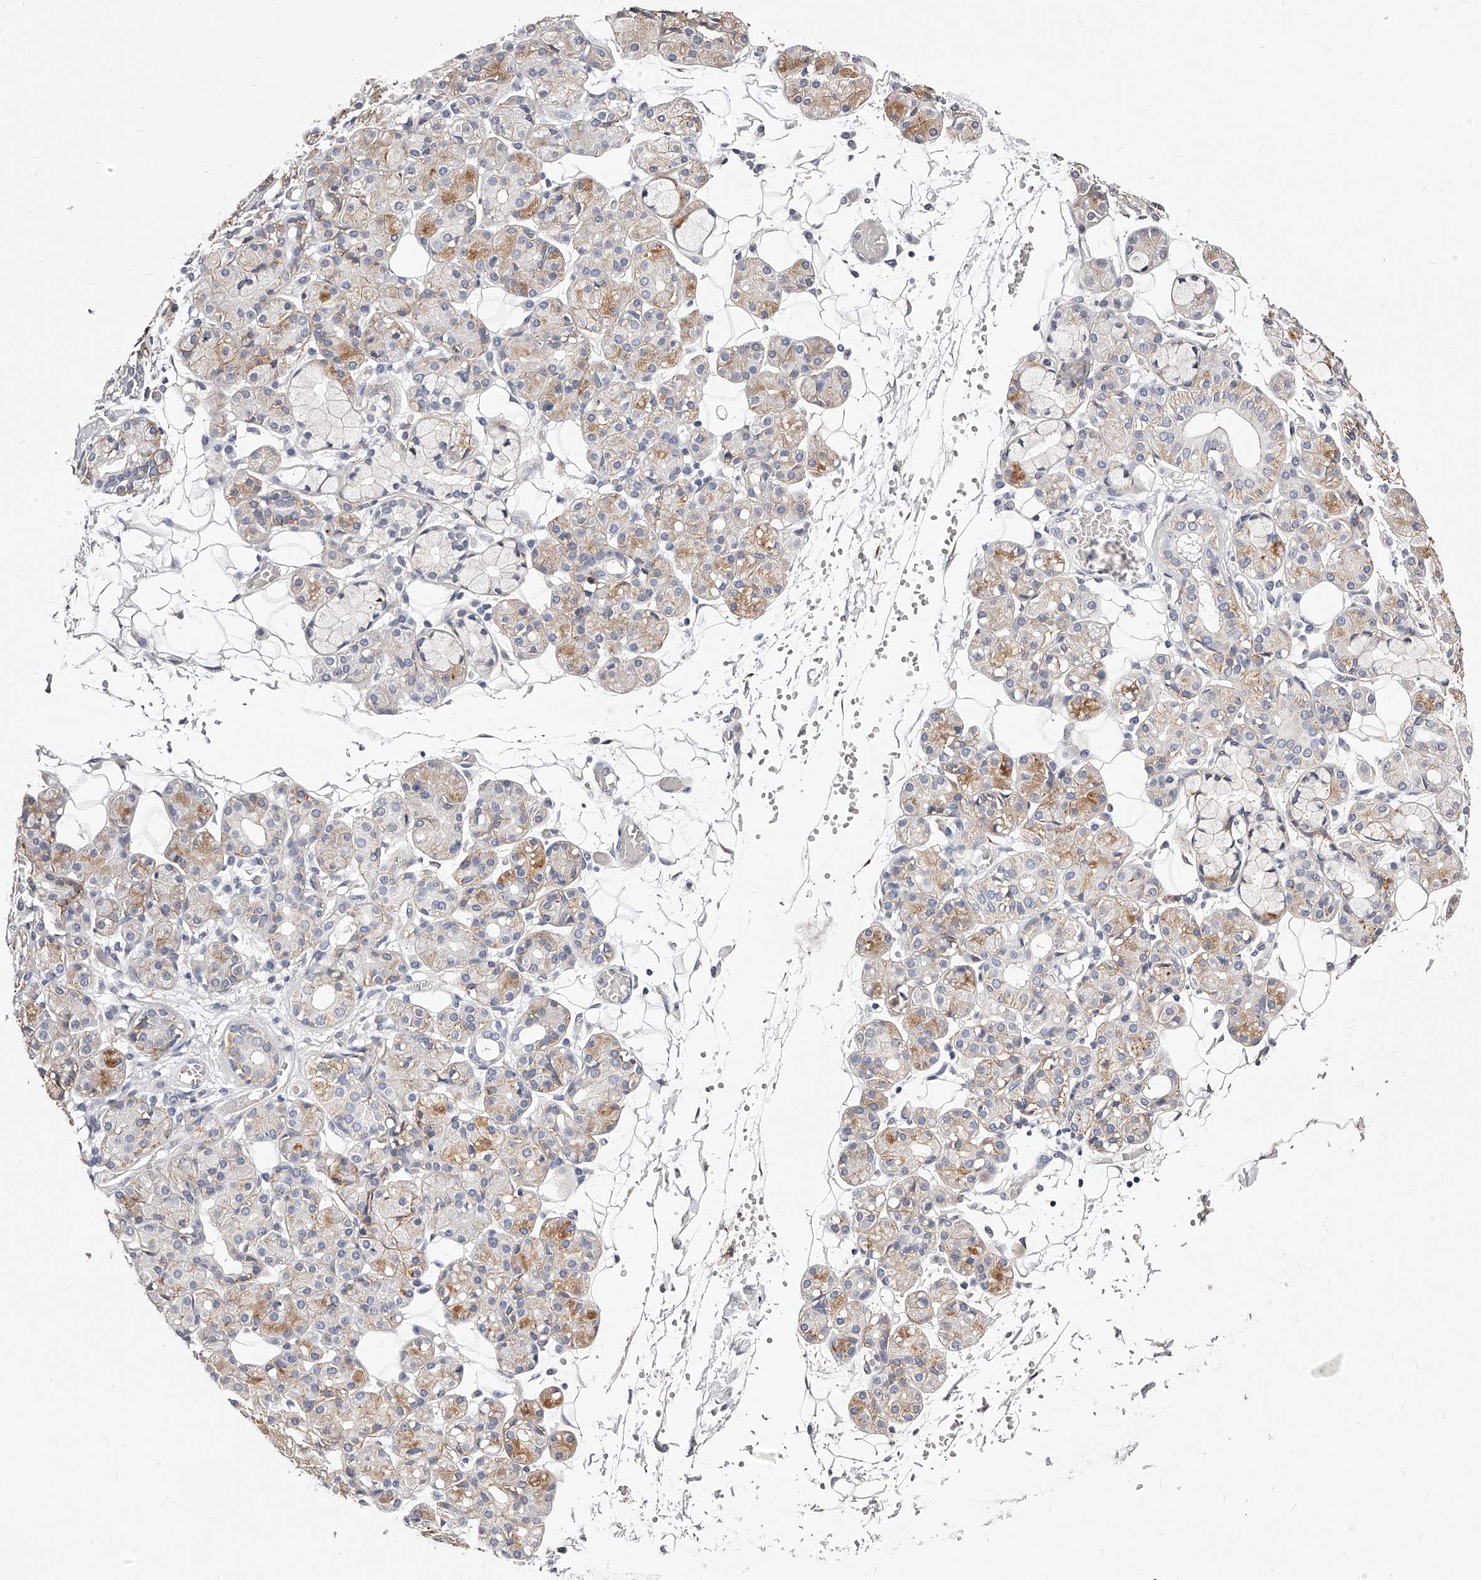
{"staining": {"intensity": "moderate", "quantity": "25%-75%", "location": "cytoplasmic/membranous"}, "tissue": "salivary gland", "cell_type": "Glandular cells", "image_type": "normal", "snomed": [{"axis": "morphology", "description": "Normal tissue, NOS"}, {"axis": "topography", "description": "Salivary gland"}], "caption": "Protein expression by immunohistochemistry (IHC) exhibits moderate cytoplasmic/membranous staining in about 25%-75% of glandular cells in normal salivary gland. The staining was performed using DAB (3,3'-diaminobenzidine), with brown indicating positive protein expression. Nuclei are stained blue with hematoxylin.", "gene": "CD82", "patient": {"sex": "male", "age": 63}}